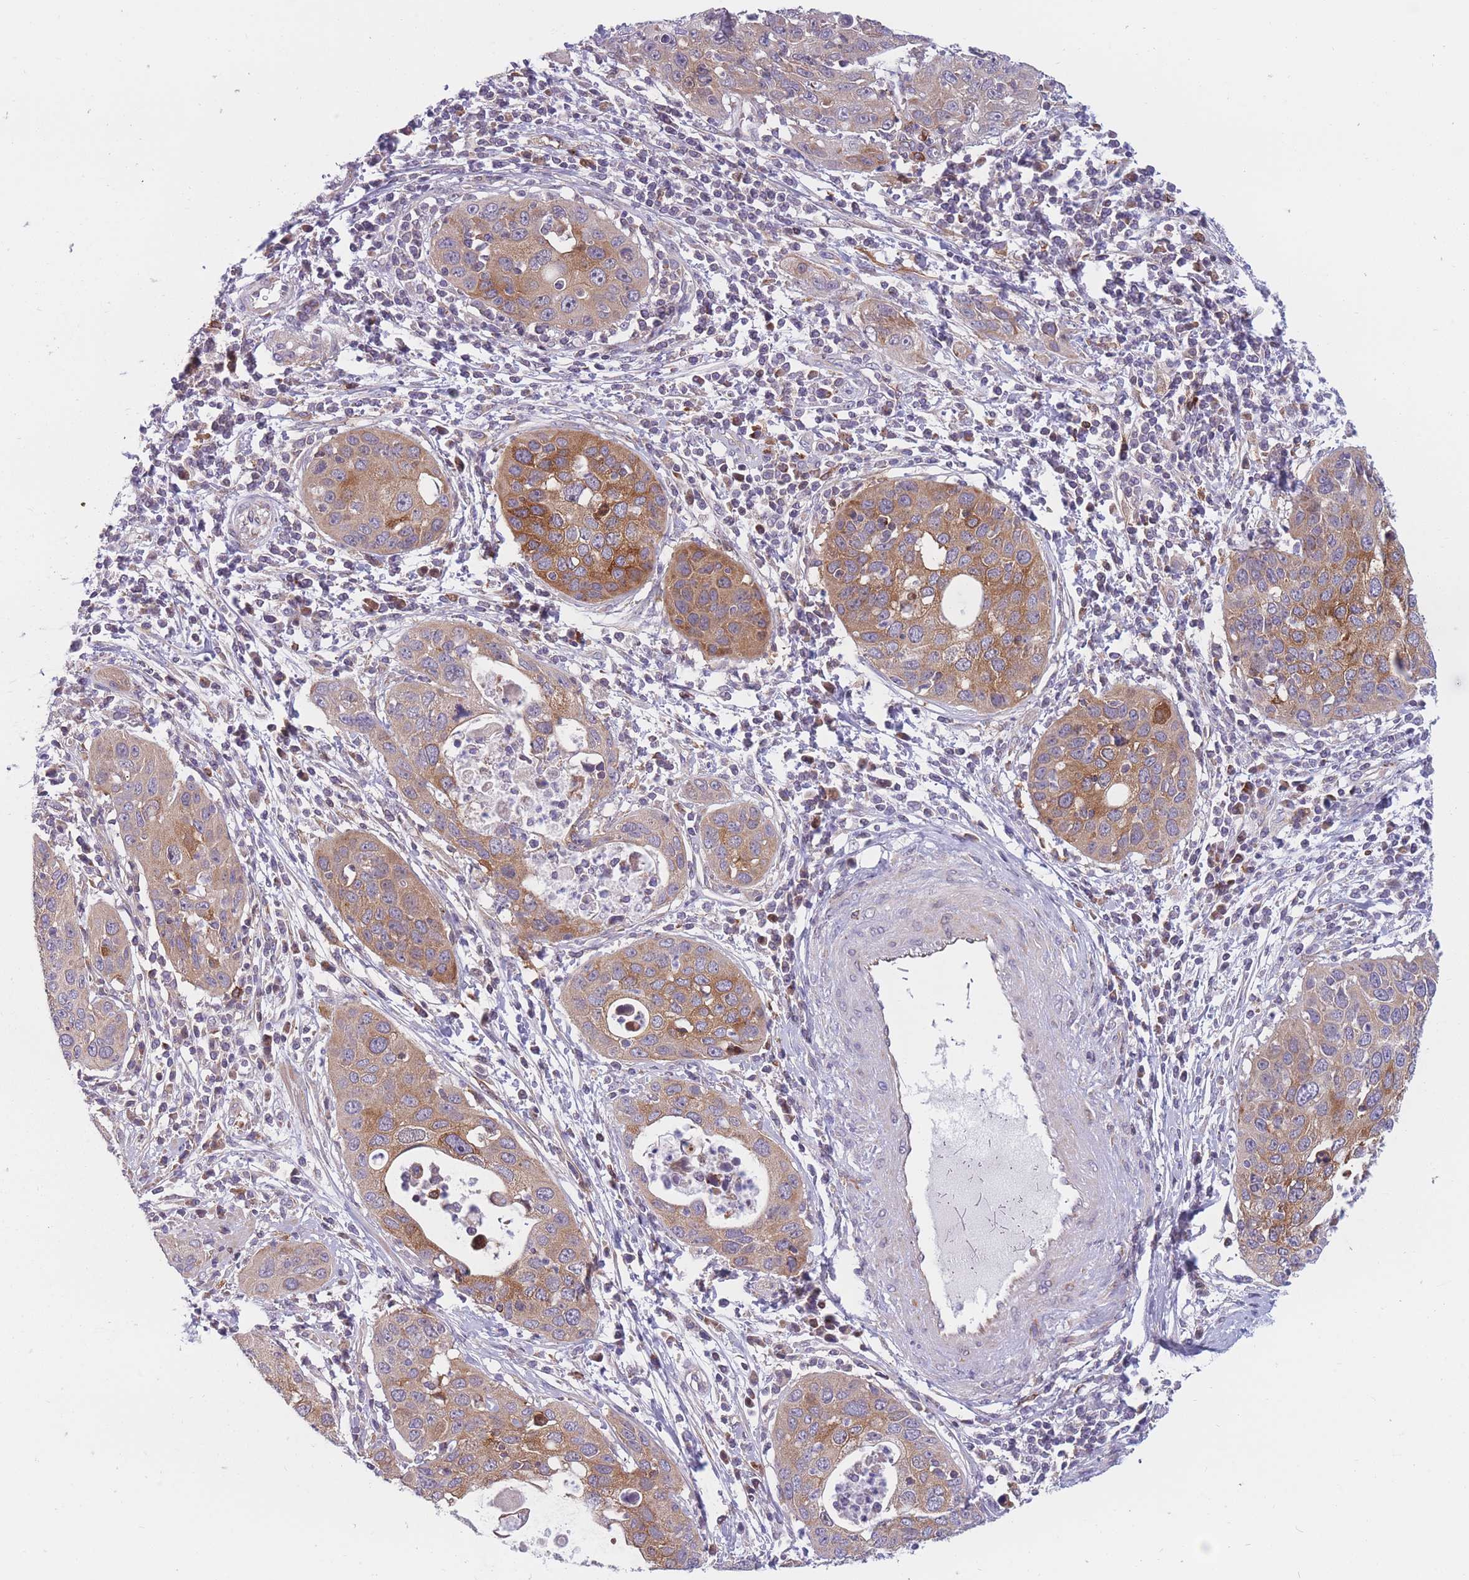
{"staining": {"intensity": "moderate", "quantity": ">75%", "location": "cytoplasmic/membranous"}, "tissue": "cervical cancer", "cell_type": "Tumor cells", "image_type": "cancer", "snomed": [{"axis": "morphology", "description": "Squamous cell carcinoma, NOS"}, {"axis": "topography", "description": "Cervix"}], "caption": "Tumor cells demonstrate medium levels of moderate cytoplasmic/membranous expression in approximately >75% of cells in cervical cancer.", "gene": "PDE4A", "patient": {"sex": "female", "age": 36}}